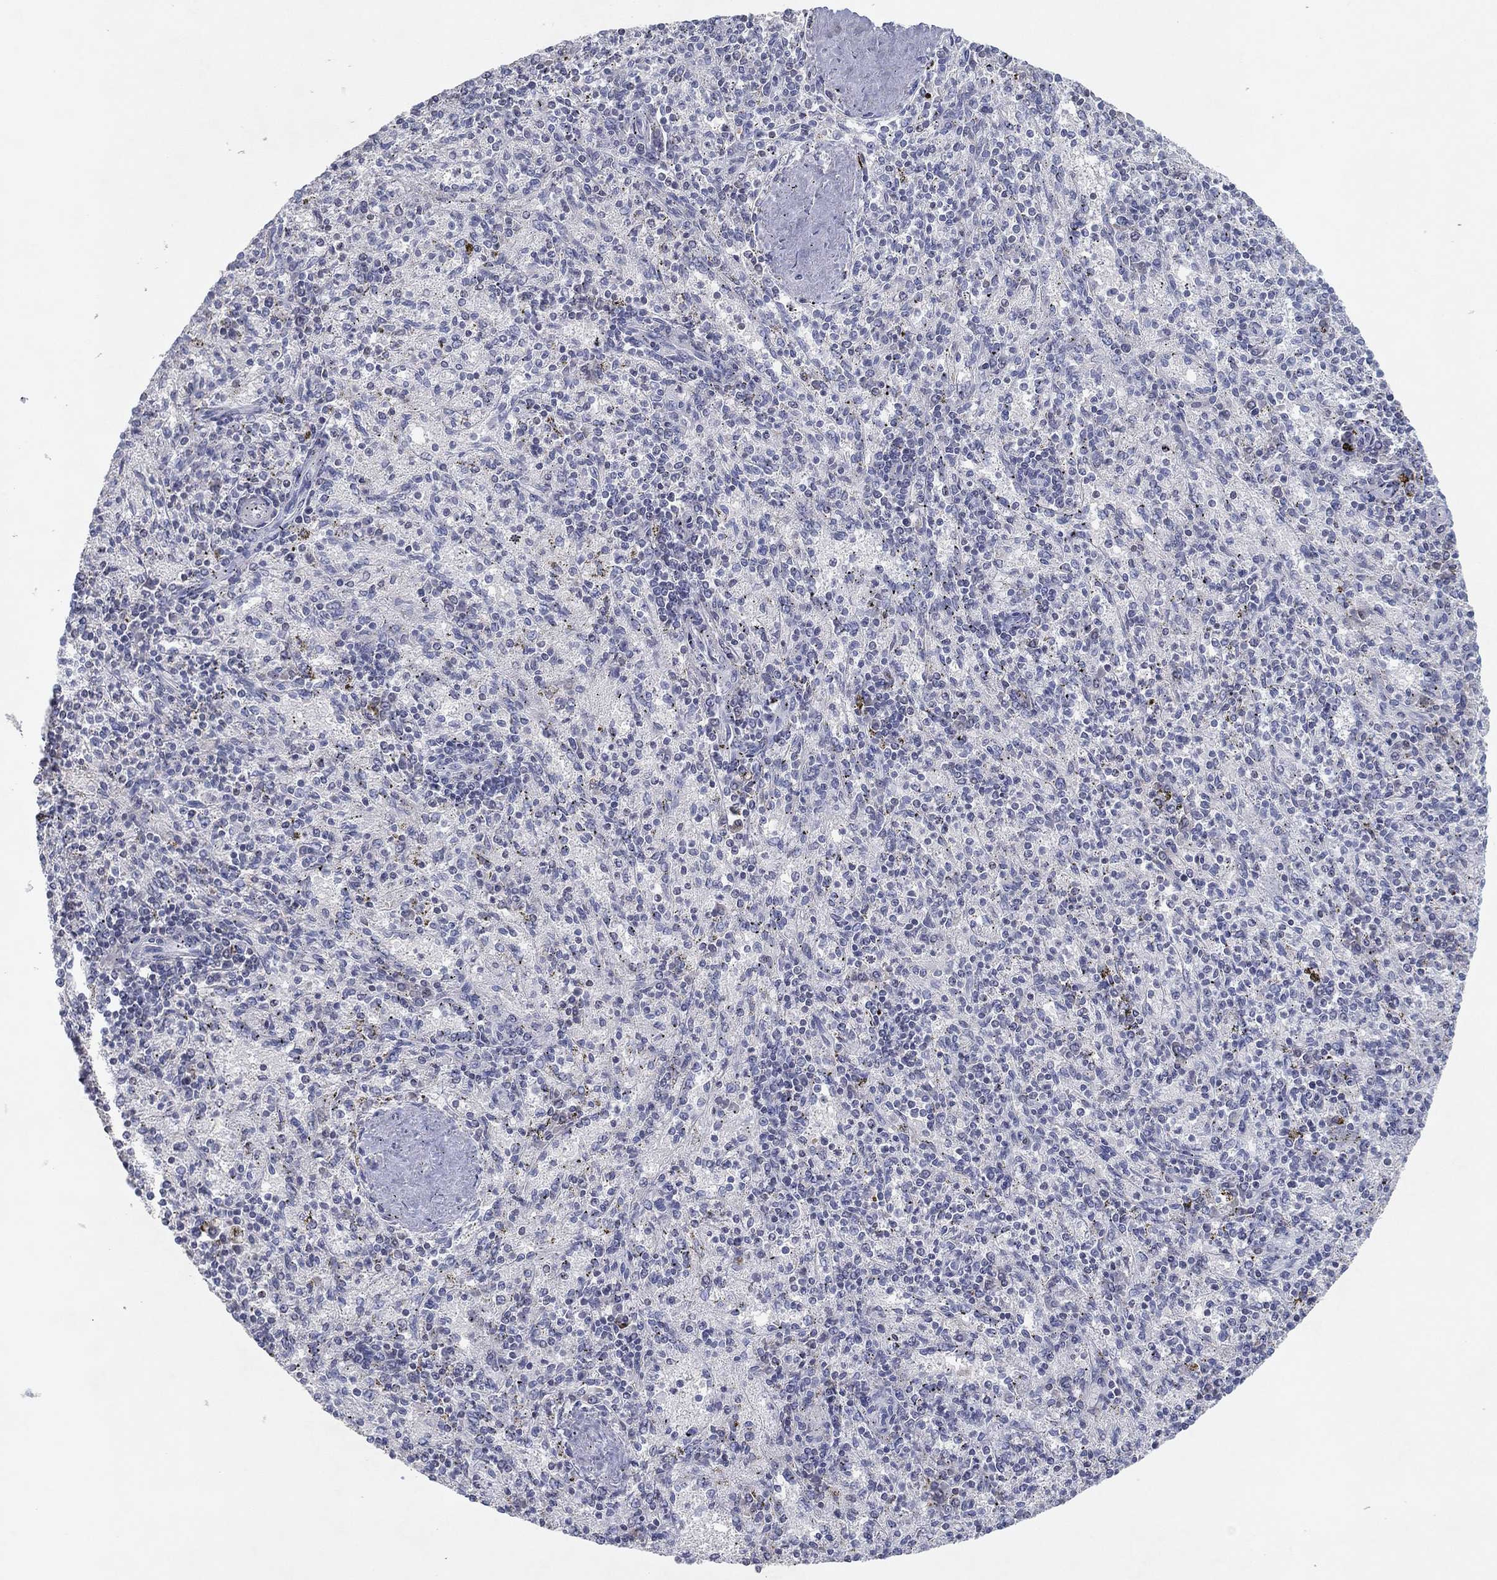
{"staining": {"intensity": "negative", "quantity": "none", "location": "none"}, "tissue": "spleen", "cell_type": "Cells in red pulp", "image_type": "normal", "snomed": [{"axis": "morphology", "description": "Normal tissue, NOS"}, {"axis": "topography", "description": "Spleen"}], "caption": "Cells in red pulp show no significant protein staining in unremarkable spleen.", "gene": "CPT1B", "patient": {"sex": "female", "age": 37}}